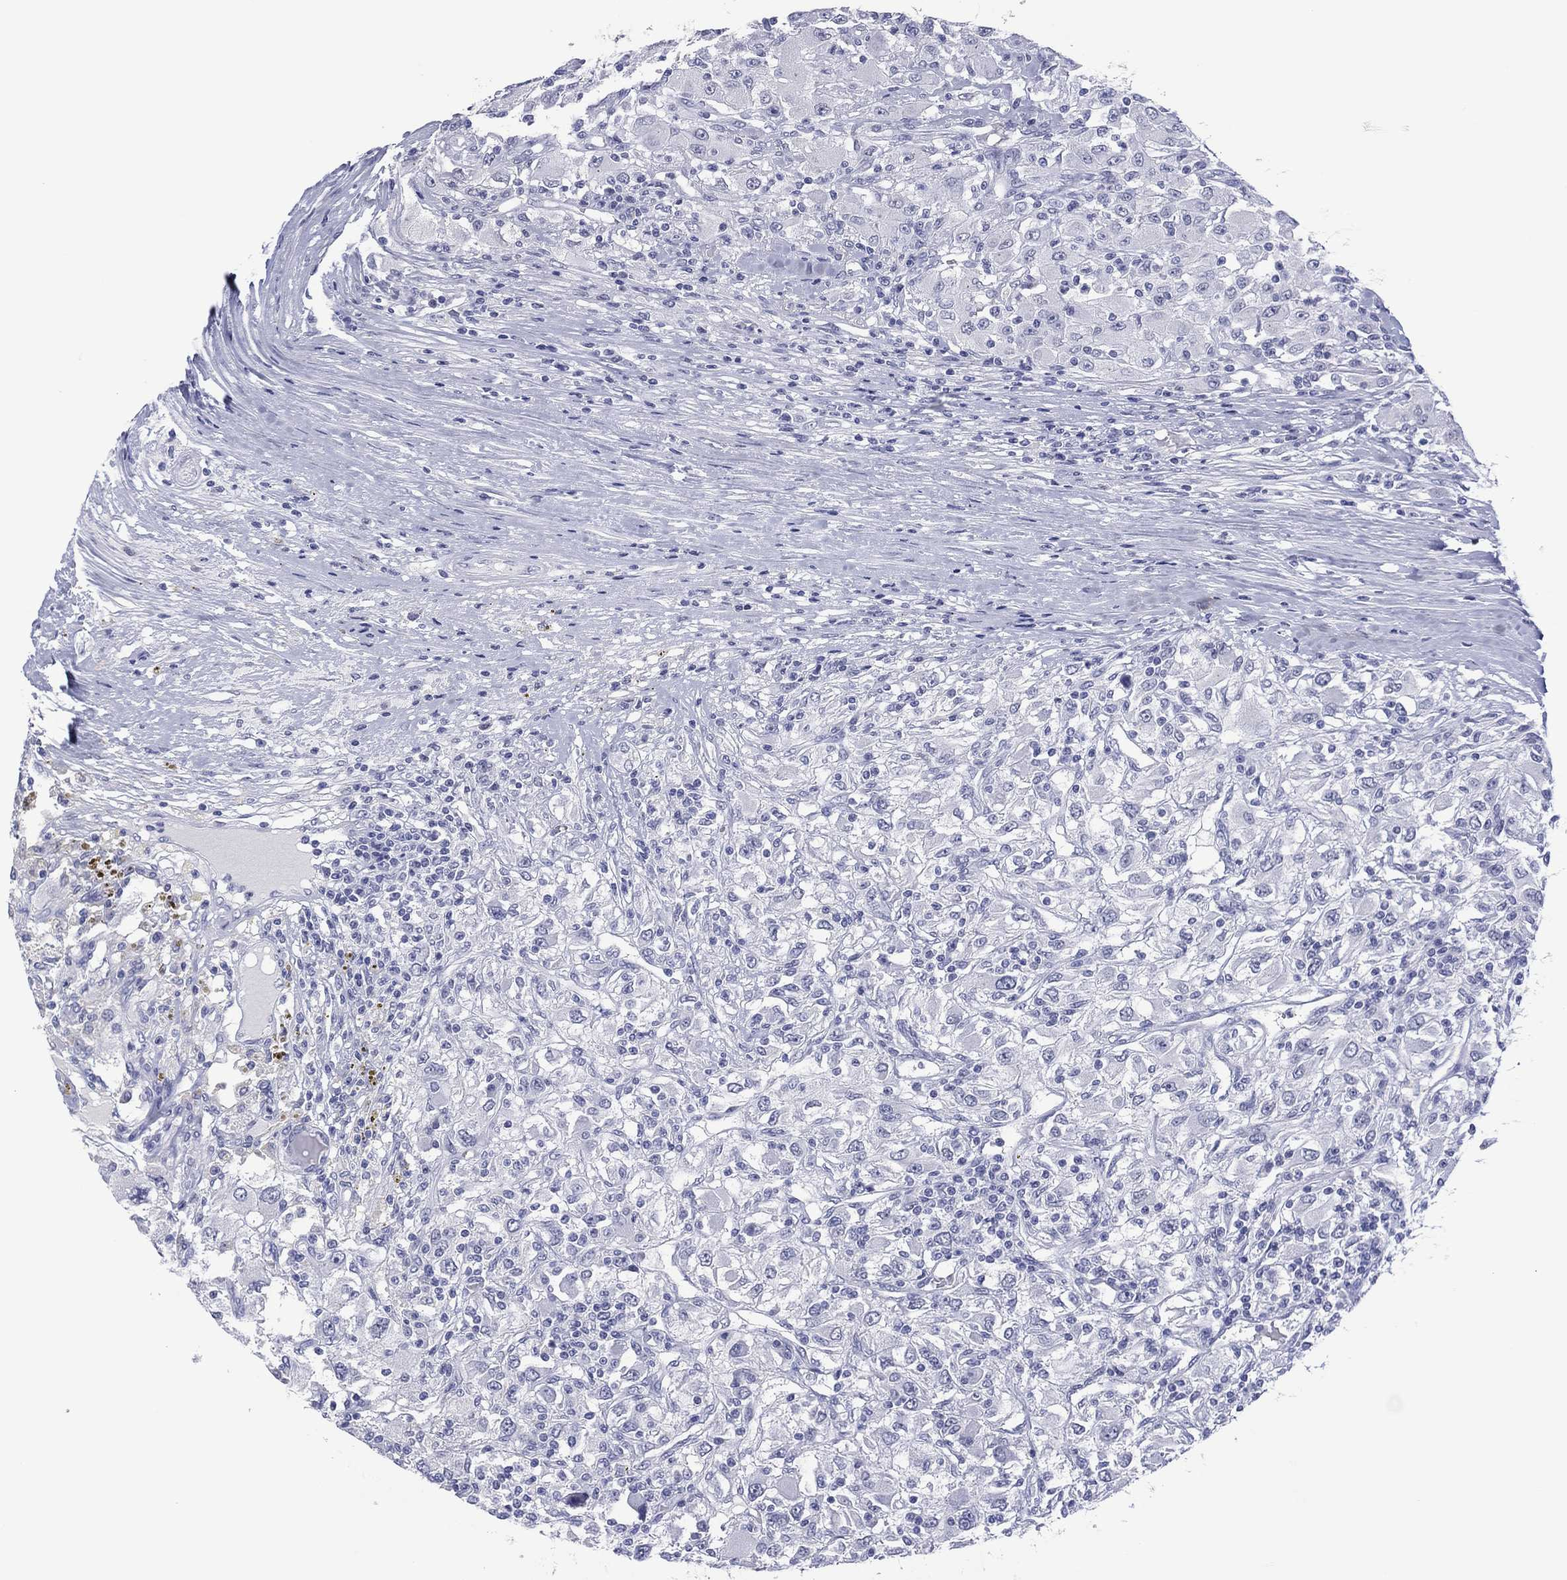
{"staining": {"intensity": "negative", "quantity": "none", "location": "none"}, "tissue": "renal cancer", "cell_type": "Tumor cells", "image_type": "cancer", "snomed": [{"axis": "morphology", "description": "Adenocarcinoma, NOS"}, {"axis": "topography", "description": "Kidney"}], "caption": "This is a micrograph of immunohistochemistry (IHC) staining of renal cancer (adenocarcinoma), which shows no staining in tumor cells. (DAB immunohistochemistry (IHC) with hematoxylin counter stain).", "gene": "UTF1", "patient": {"sex": "female", "age": 67}}